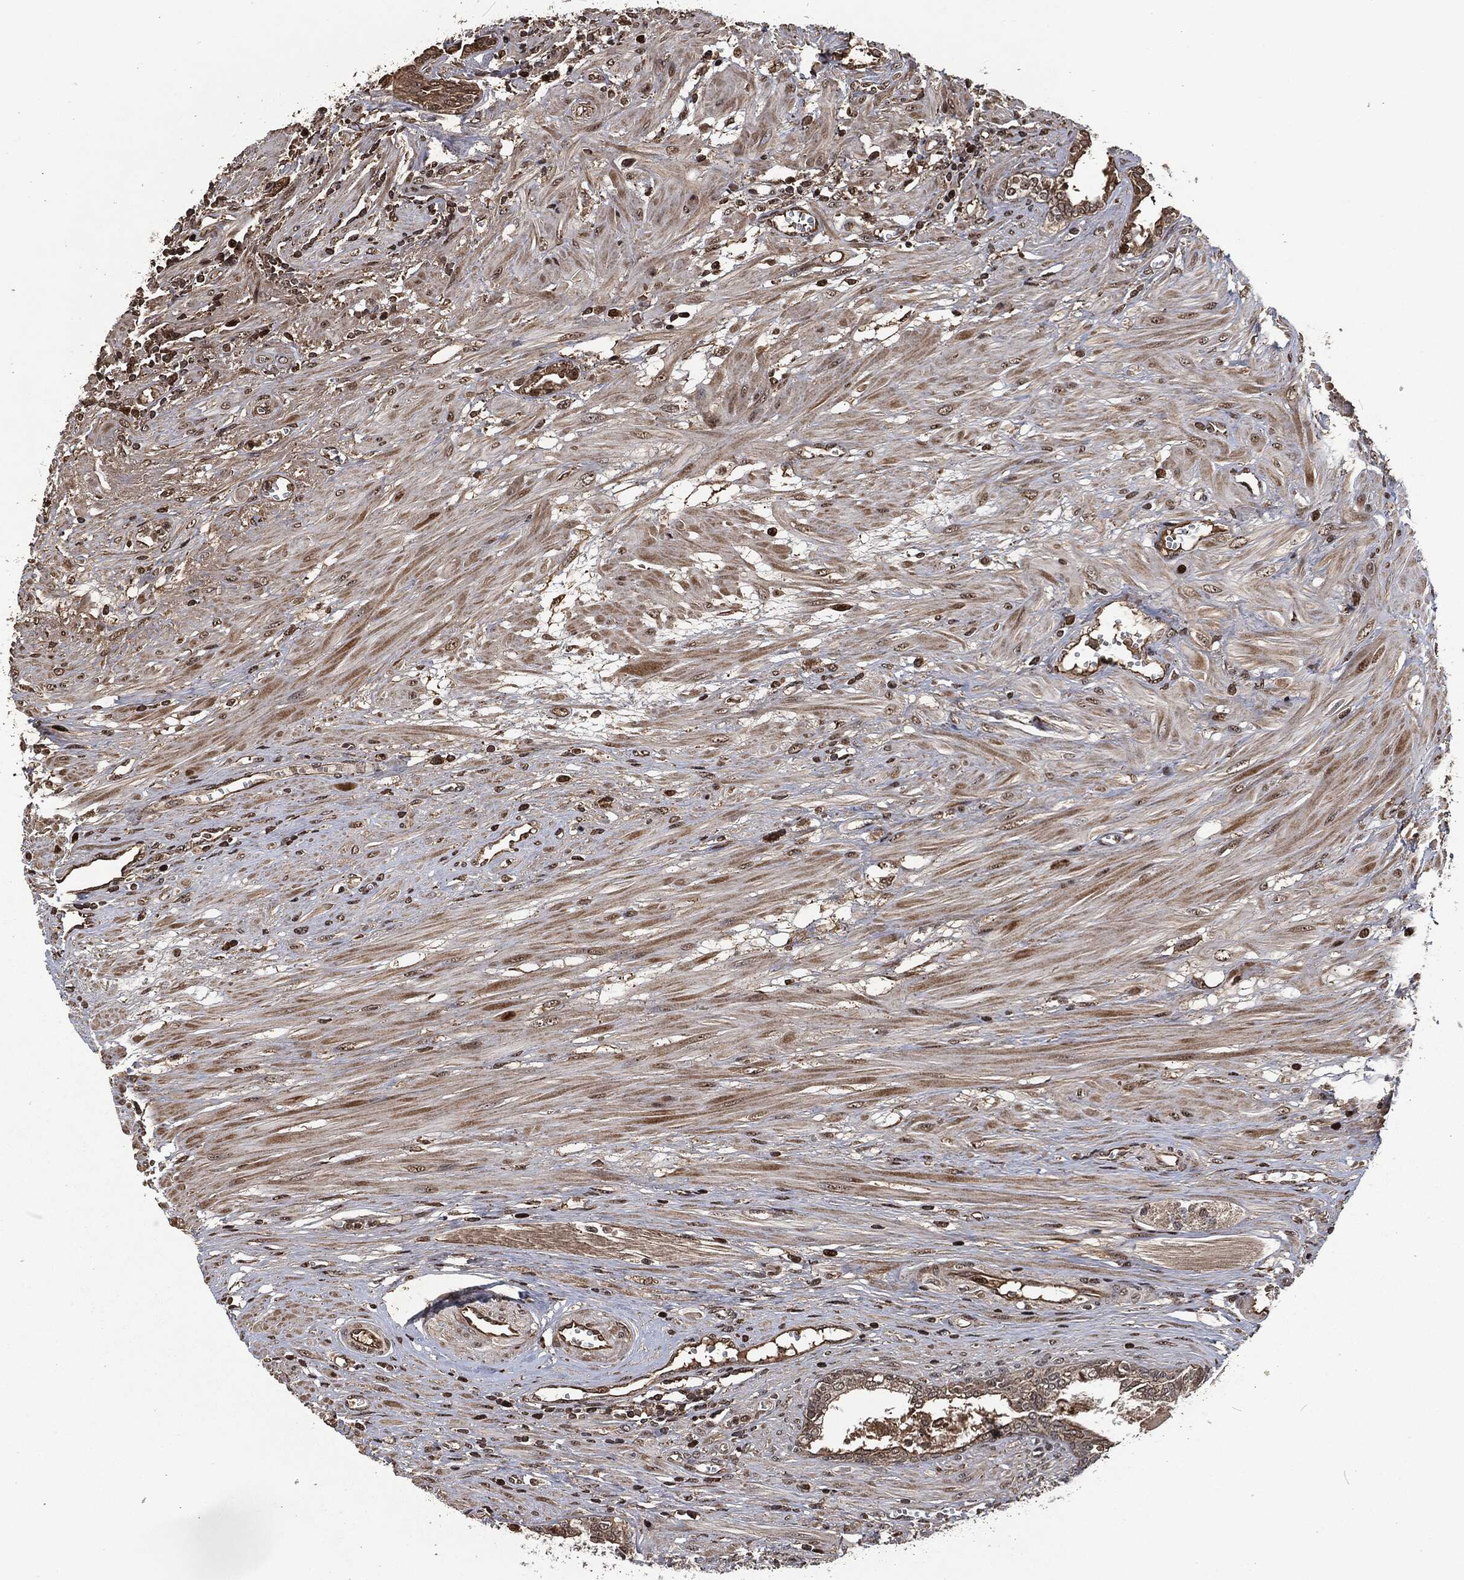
{"staining": {"intensity": "moderate", "quantity": "25%-75%", "location": "cytoplasmic/membranous,nuclear"}, "tissue": "prostate cancer", "cell_type": "Tumor cells", "image_type": "cancer", "snomed": [{"axis": "morphology", "description": "Adenocarcinoma, NOS"}, {"axis": "topography", "description": "Prostate and seminal vesicle, NOS"}, {"axis": "topography", "description": "Prostate"}], "caption": "High-magnification brightfield microscopy of prostate adenocarcinoma stained with DAB (3,3'-diaminobenzidine) (brown) and counterstained with hematoxylin (blue). tumor cells exhibit moderate cytoplasmic/membranous and nuclear expression is present in approximately25%-75% of cells.", "gene": "SNAI1", "patient": {"sex": "male", "age": 79}}